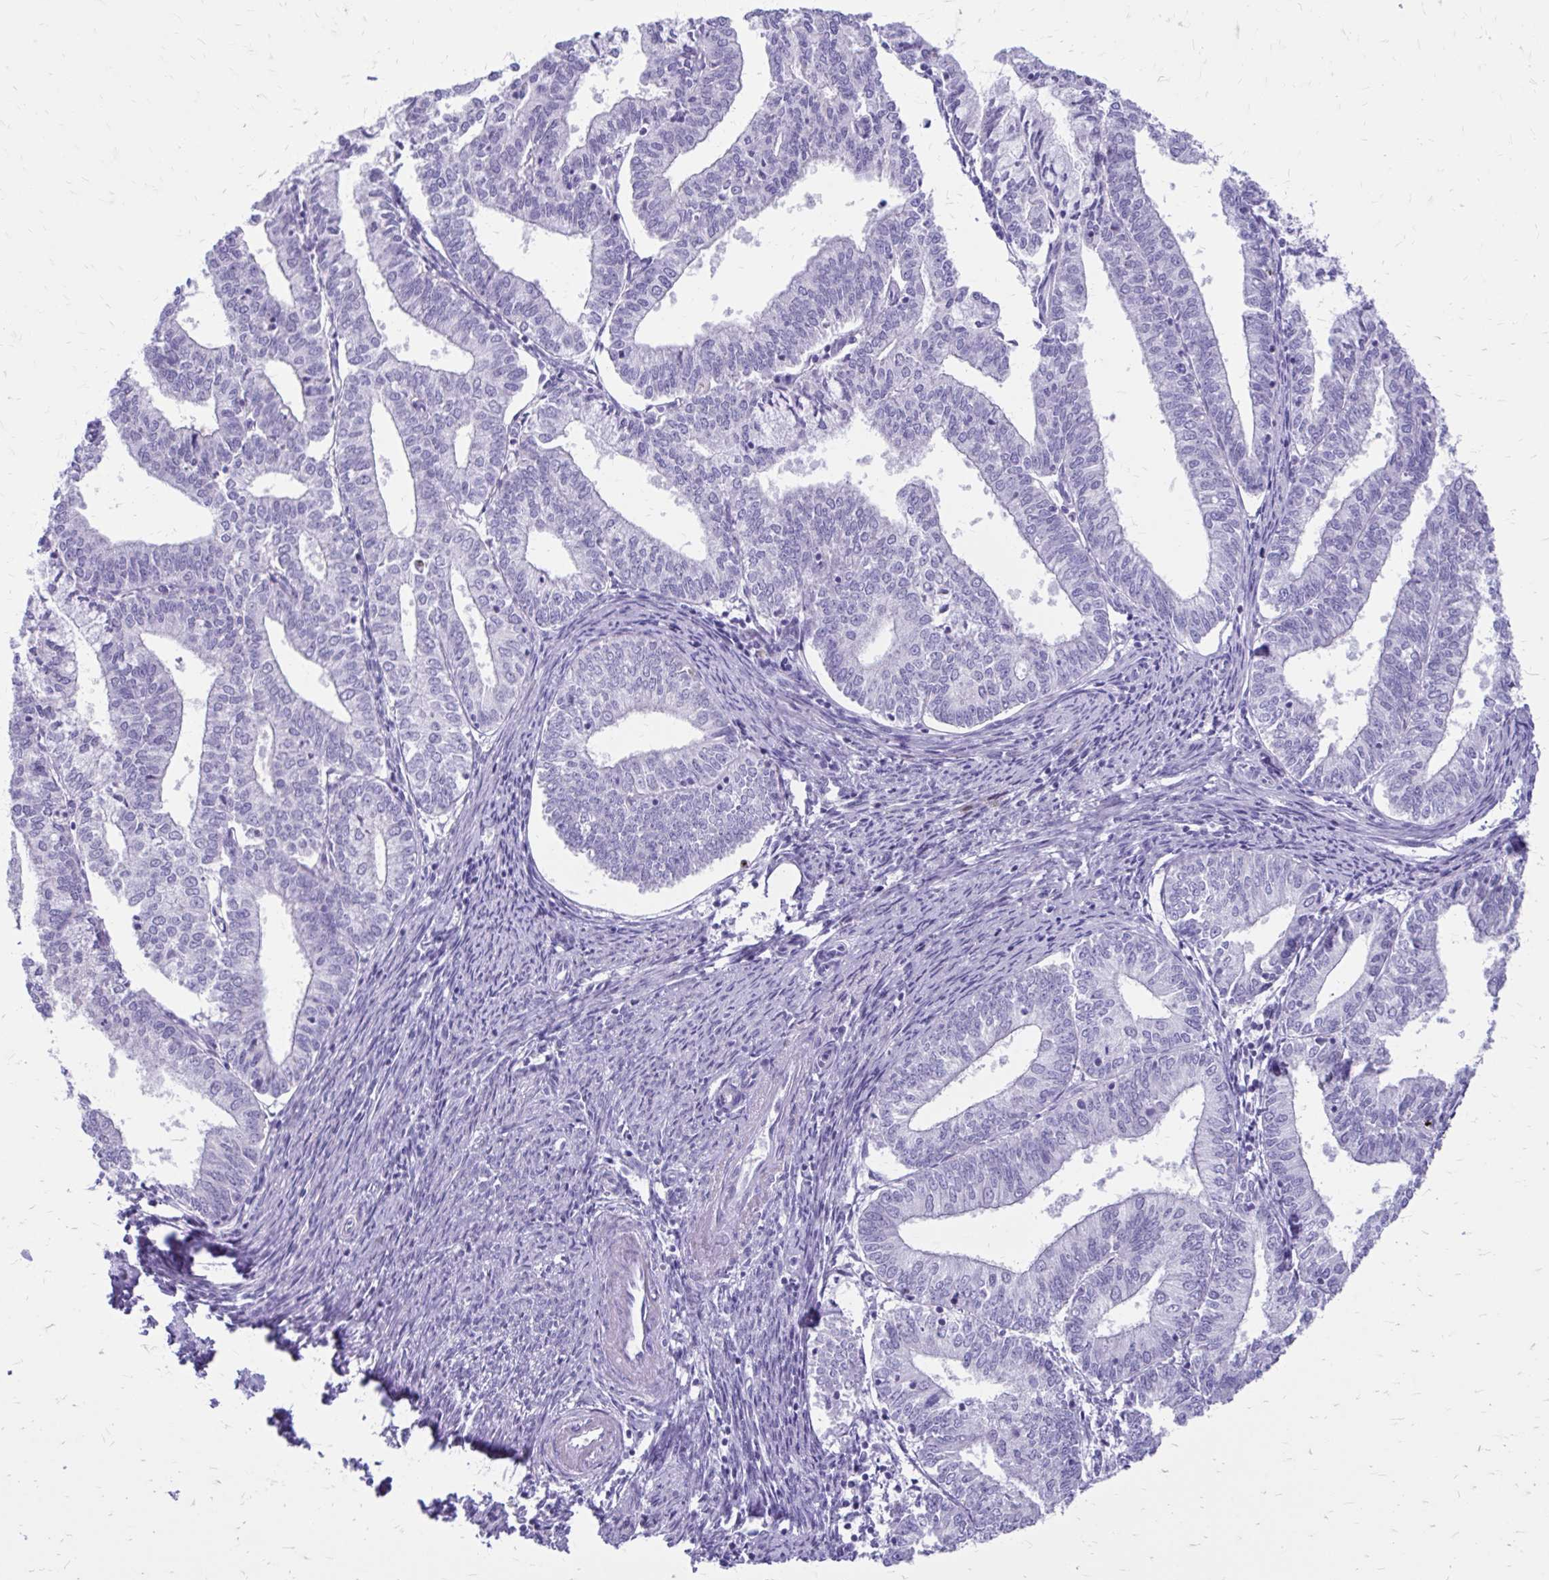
{"staining": {"intensity": "negative", "quantity": "none", "location": "none"}, "tissue": "endometrial cancer", "cell_type": "Tumor cells", "image_type": "cancer", "snomed": [{"axis": "morphology", "description": "Adenocarcinoma, NOS"}, {"axis": "topography", "description": "Endometrium"}], "caption": "Immunohistochemical staining of endometrial adenocarcinoma exhibits no significant positivity in tumor cells.", "gene": "LCN15", "patient": {"sex": "female", "age": 61}}